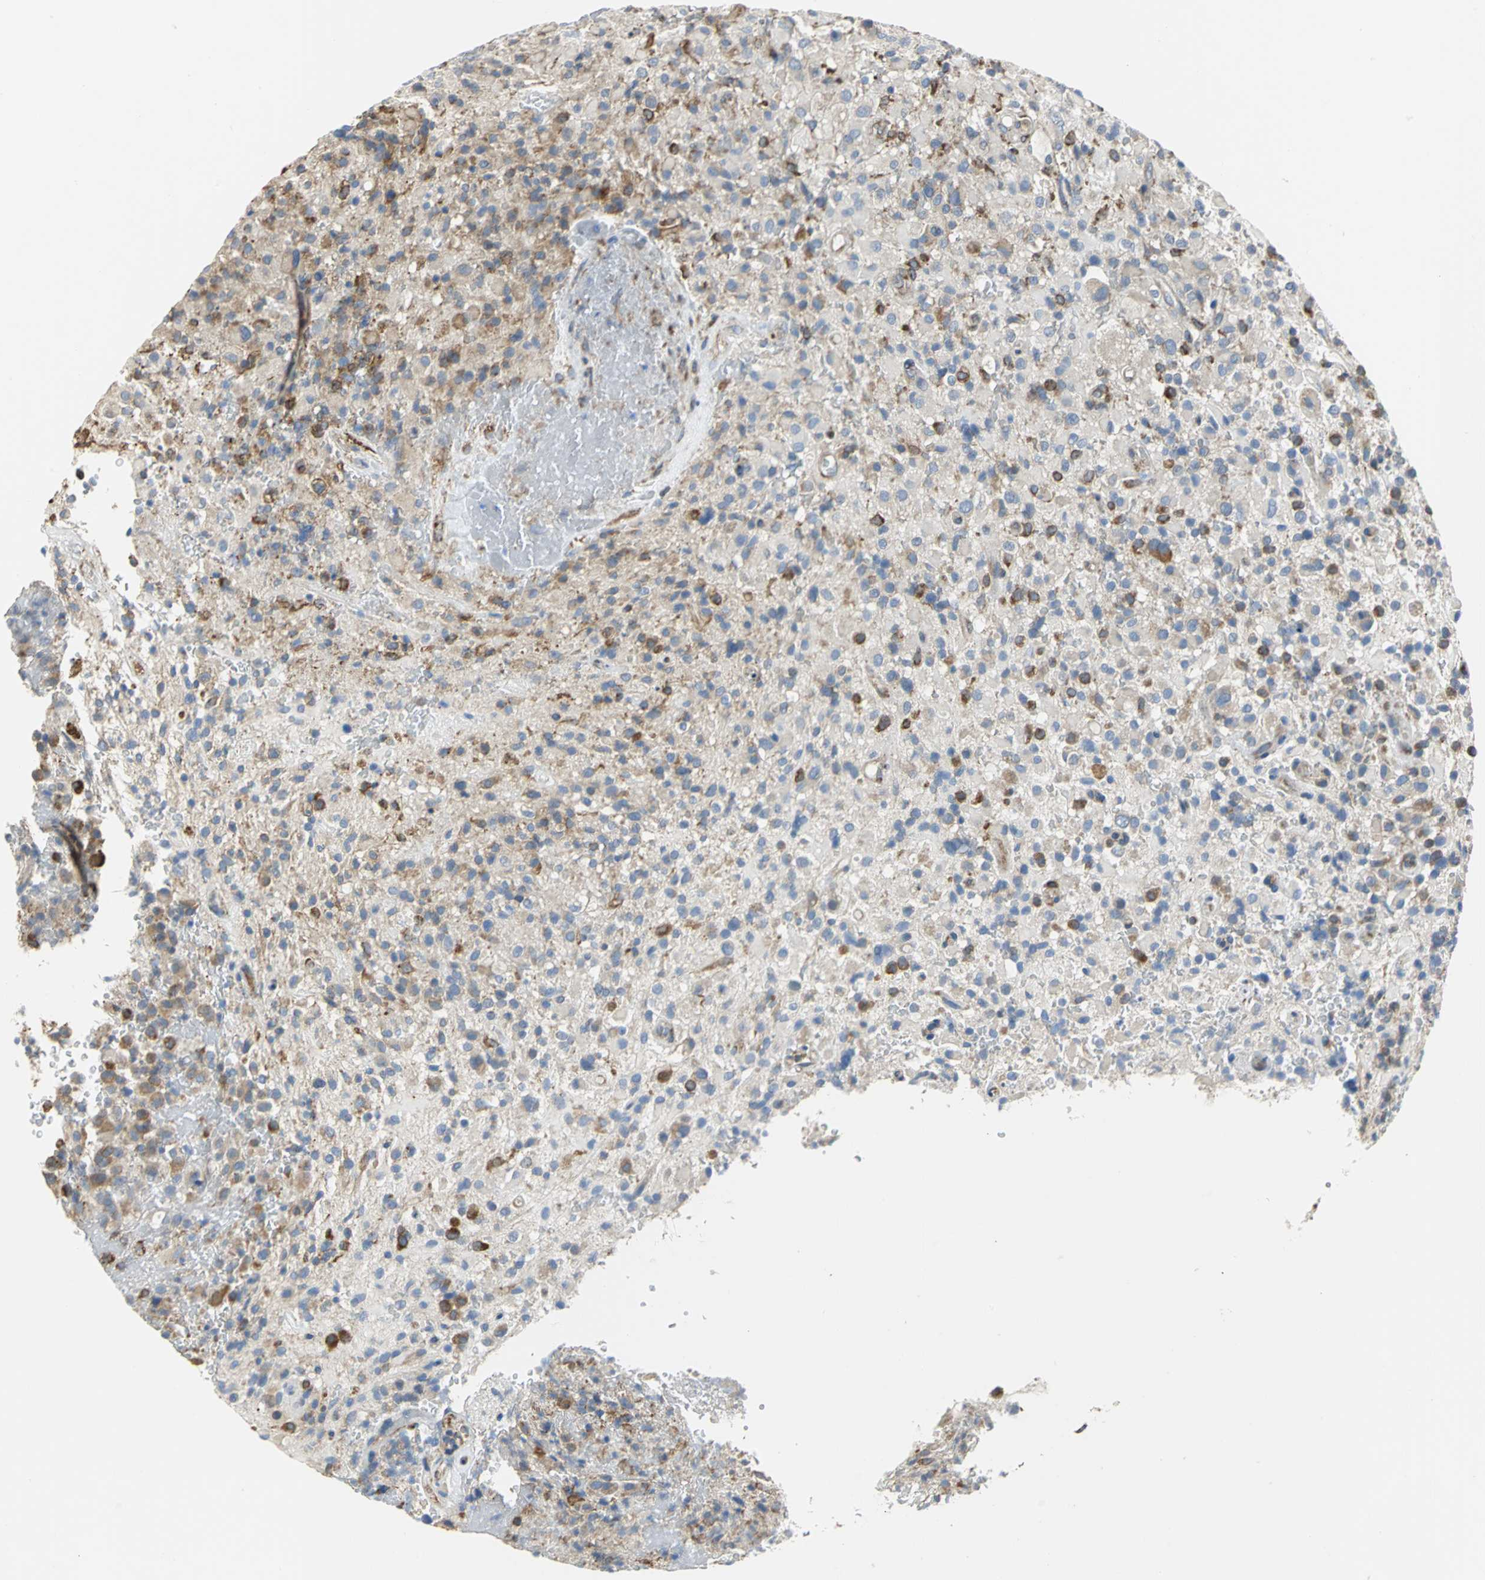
{"staining": {"intensity": "weak", "quantity": "25%-75%", "location": "cytoplasmic/membranous"}, "tissue": "glioma", "cell_type": "Tumor cells", "image_type": "cancer", "snomed": [{"axis": "morphology", "description": "Glioma, malignant, High grade"}, {"axis": "topography", "description": "Brain"}], "caption": "IHC (DAB) staining of glioma demonstrates weak cytoplasmic/membranous protein staining in approximately 25%-75% of tumor cells.", "gene": "SDF2L1", "patient": {"sex": "male", "age": 71}}